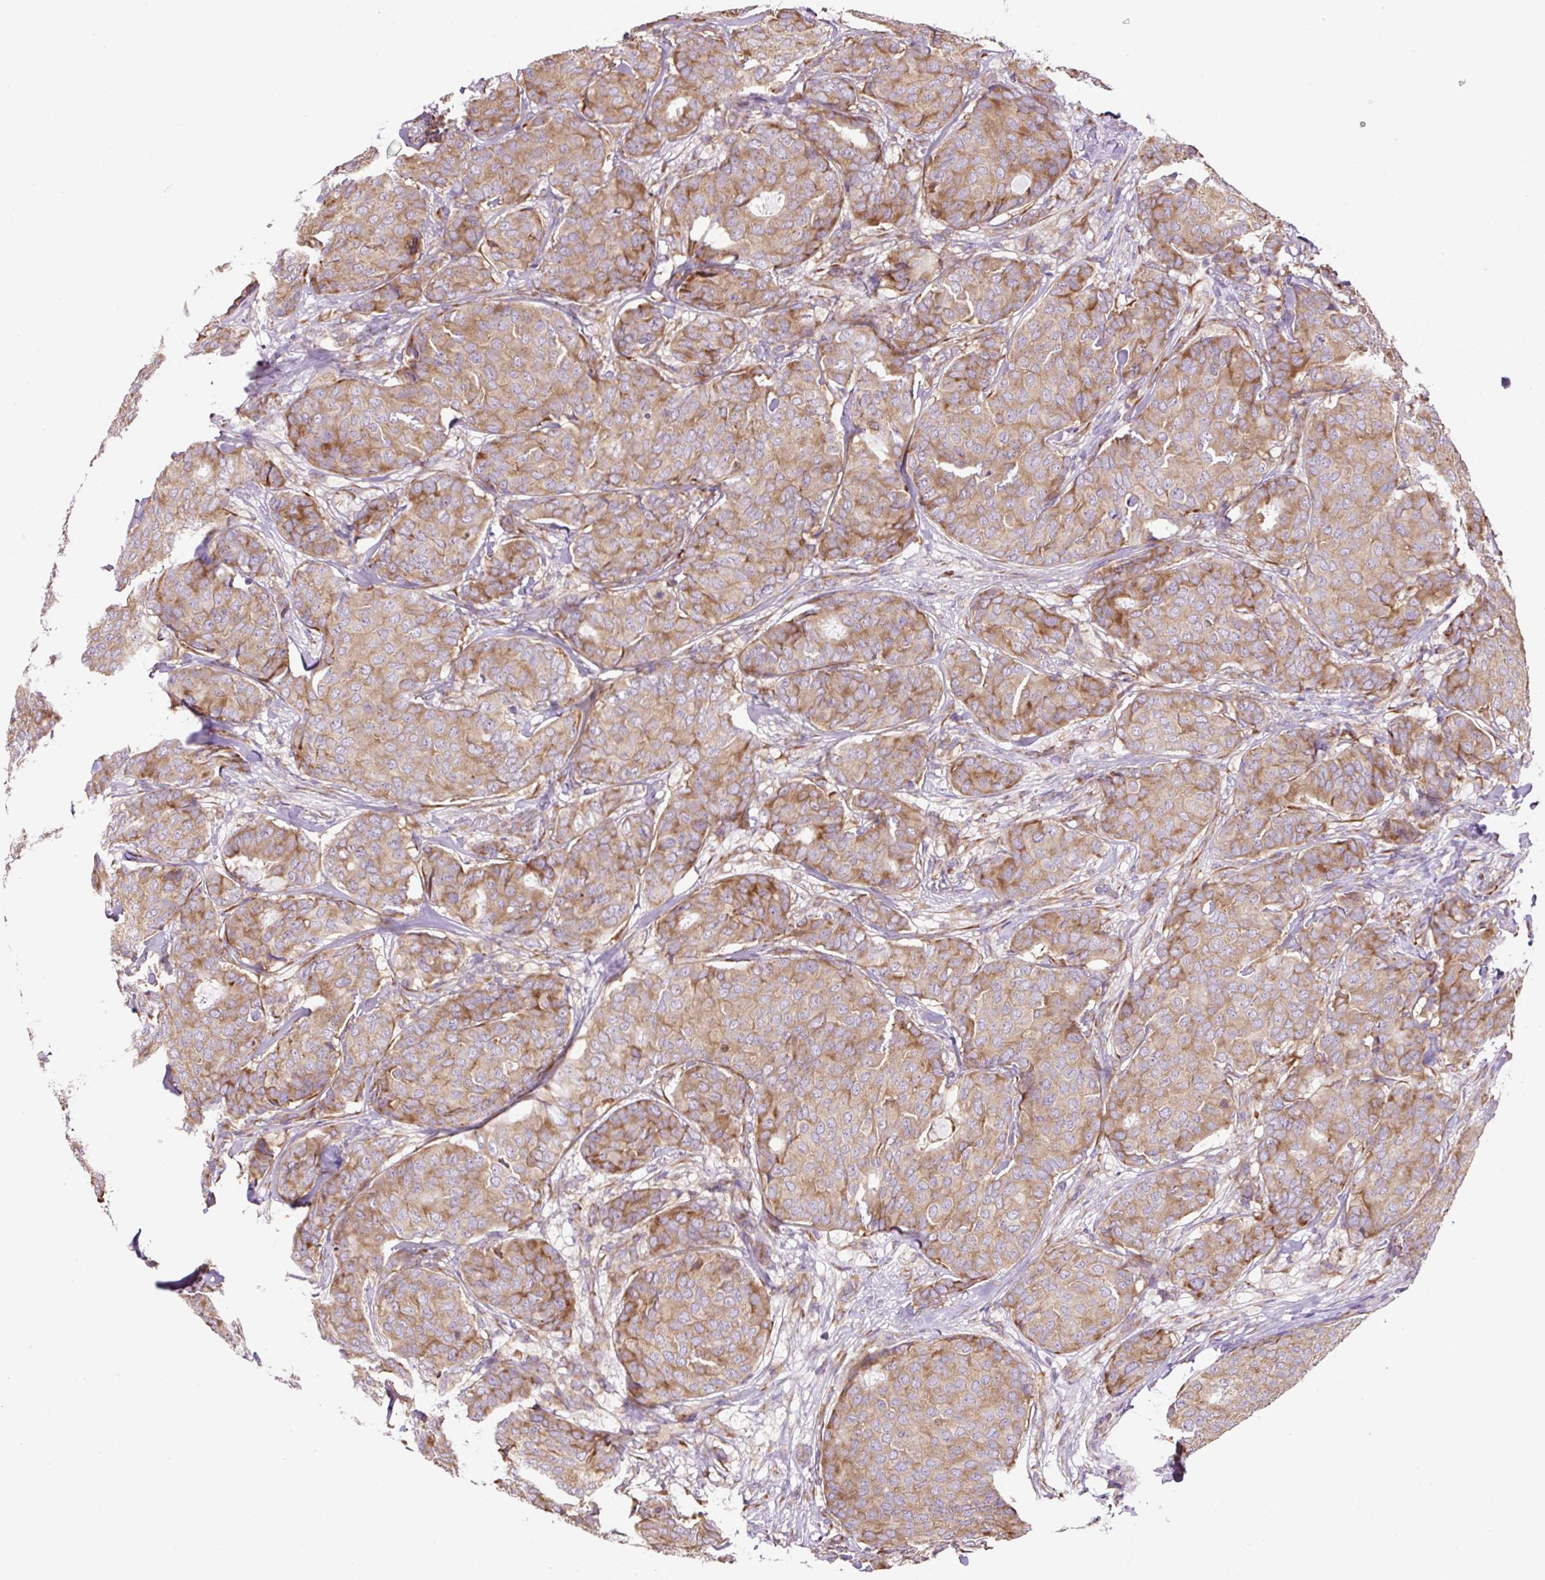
{"staining": {"intensity": "moderate", "quantity": "25%-75%", "location": "cytoplasmic/membranous"}, "tissue": "breast cancer", "cell_type": "Tumor cells", "image_type": "cancer", "snomed": [{"axis": "morphology", "description": "Duct carcinoma"}, {"axis": "topography", "description": "Breast"}], "caption": "Moderate cytoplasmic/membranous staining is present in about 25%-75% of tumor cells in breast cancer. The staining is performed using DAB brown chromogen to label protein expression. The nuclei are counter-stained blue using hematoxylin.", "gene": "RPS23", "patient": {"sex": "female", "age": 75}}